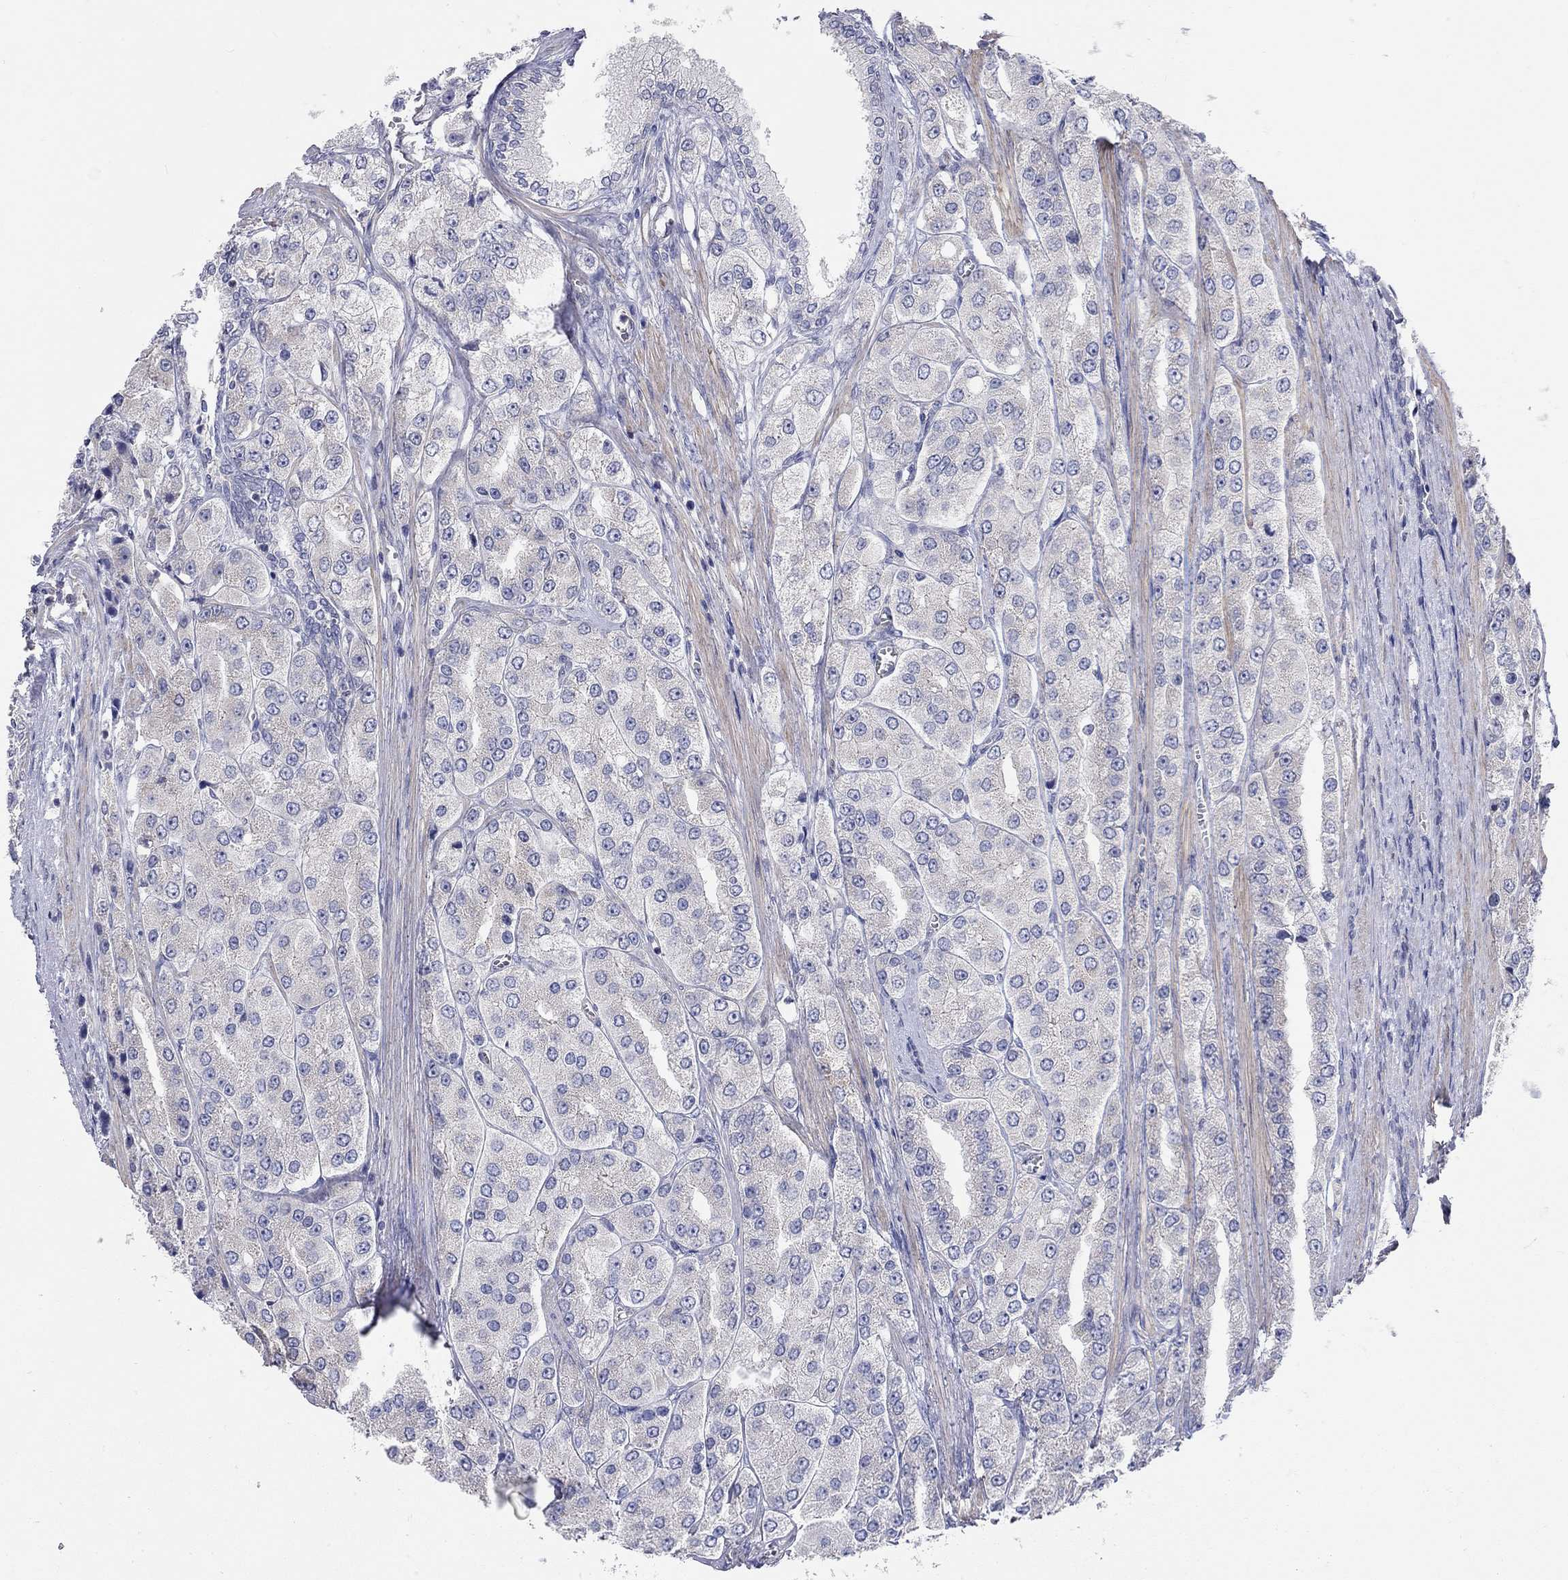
{"staining": {"intensity": "negative", "quantity": "none", "location": "none"}, "tissue": "prostate cancer", "cell_type": "Tumor cells", "image_type": "cancer", "snomed": [{"axis": "morphology", "description": "Adenocarcinoma, Low grade"}, {"axis": "topography", "description": "Prostate"}], "caption": "An image of human prostate adenocarcinoma (low-grade) is negative for staining in tumor cells.", "gene": "PCDHGA10", "patient": {"sex": "male", "age": 69}}